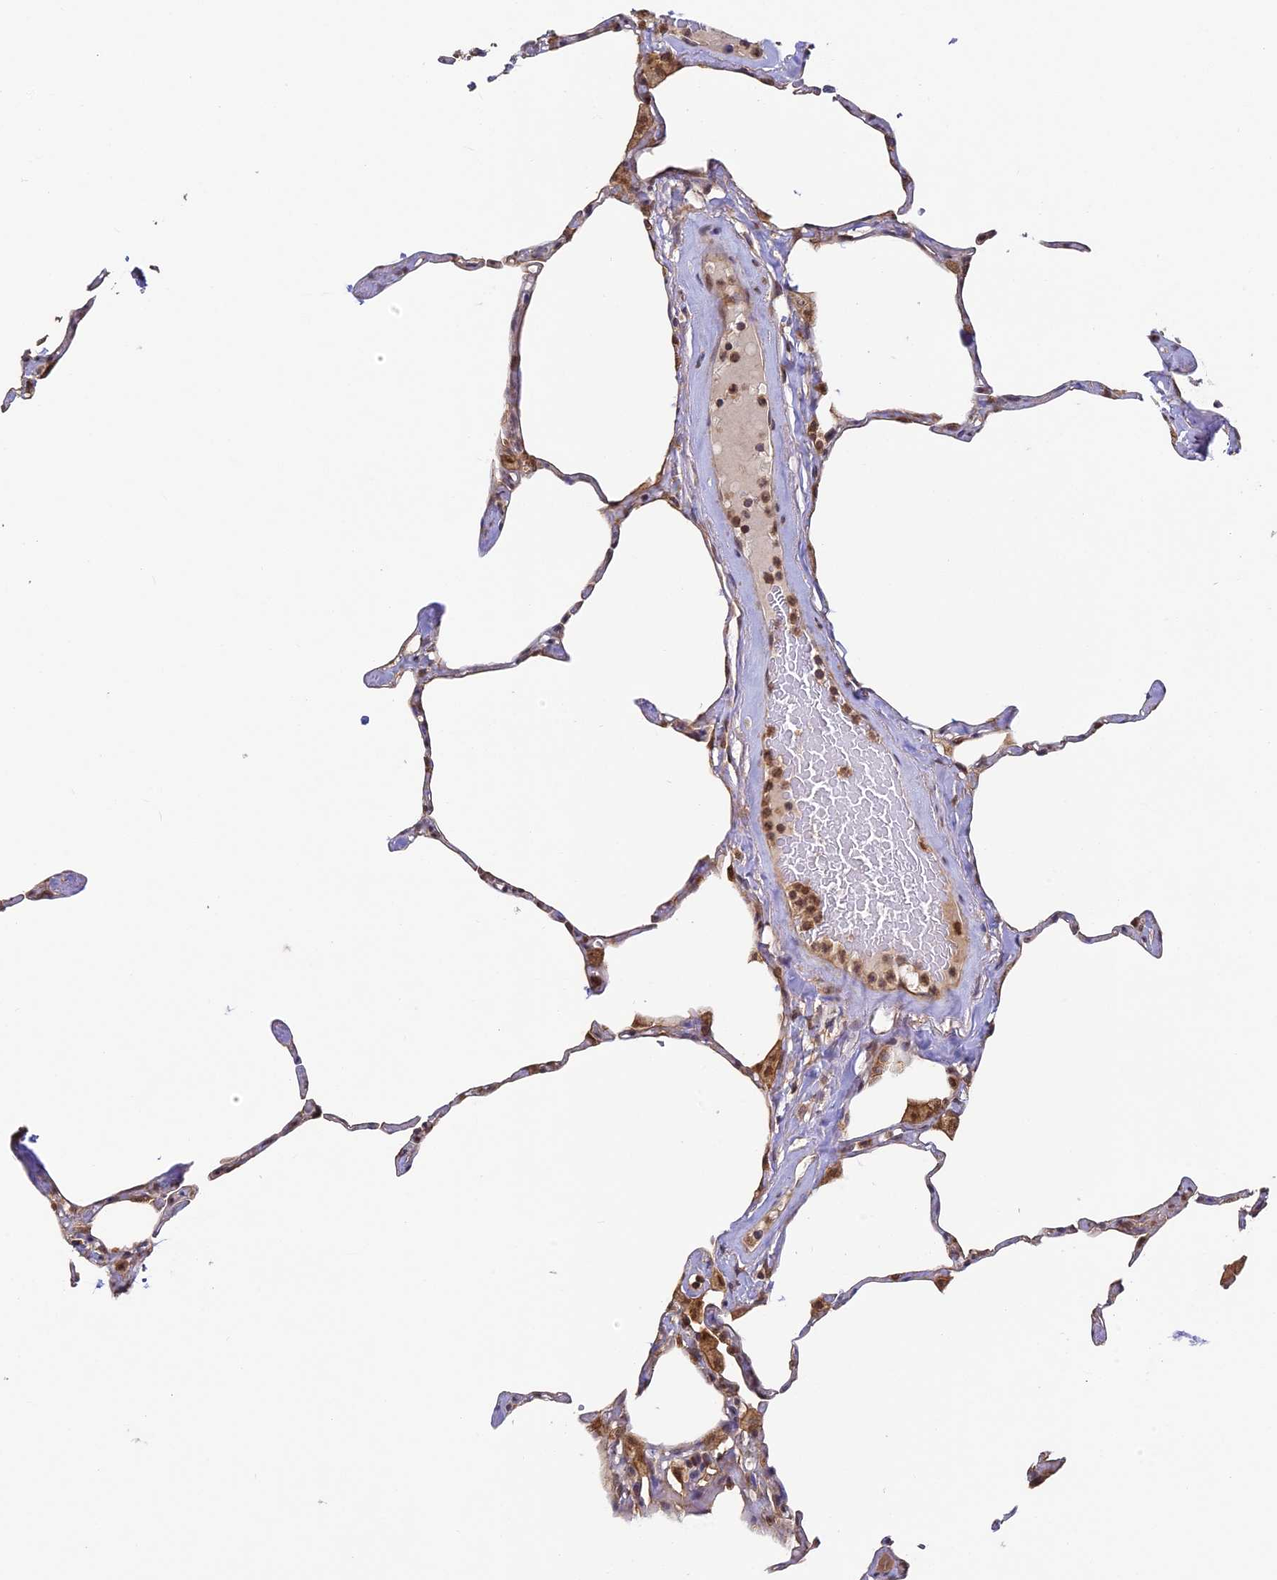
{"staining": {"intensity": "weak", "quantity": "25%-75%", "location": "cytoplasmic/membranous"}, "tissue": "lung", "cell_type": "Alveolar cells", "image_type": "normal", "snomed": [{"axis": "morphology", "description": "Normal tissue, NOS"}, {"axis": "topography", "description": "Lung"}], "caption": "Alveolar cells reveal weak cytoplasmic/membranous expression in approximately 25%-75% of cells in unremarkable lung. The staining is performed using DAB brown chromogen to label protein expression. The nuclei are counter-stained blue using hematoxylin.", "gene": "ENSG00000268870", "patient": {"sex": "male", "age": 65}}